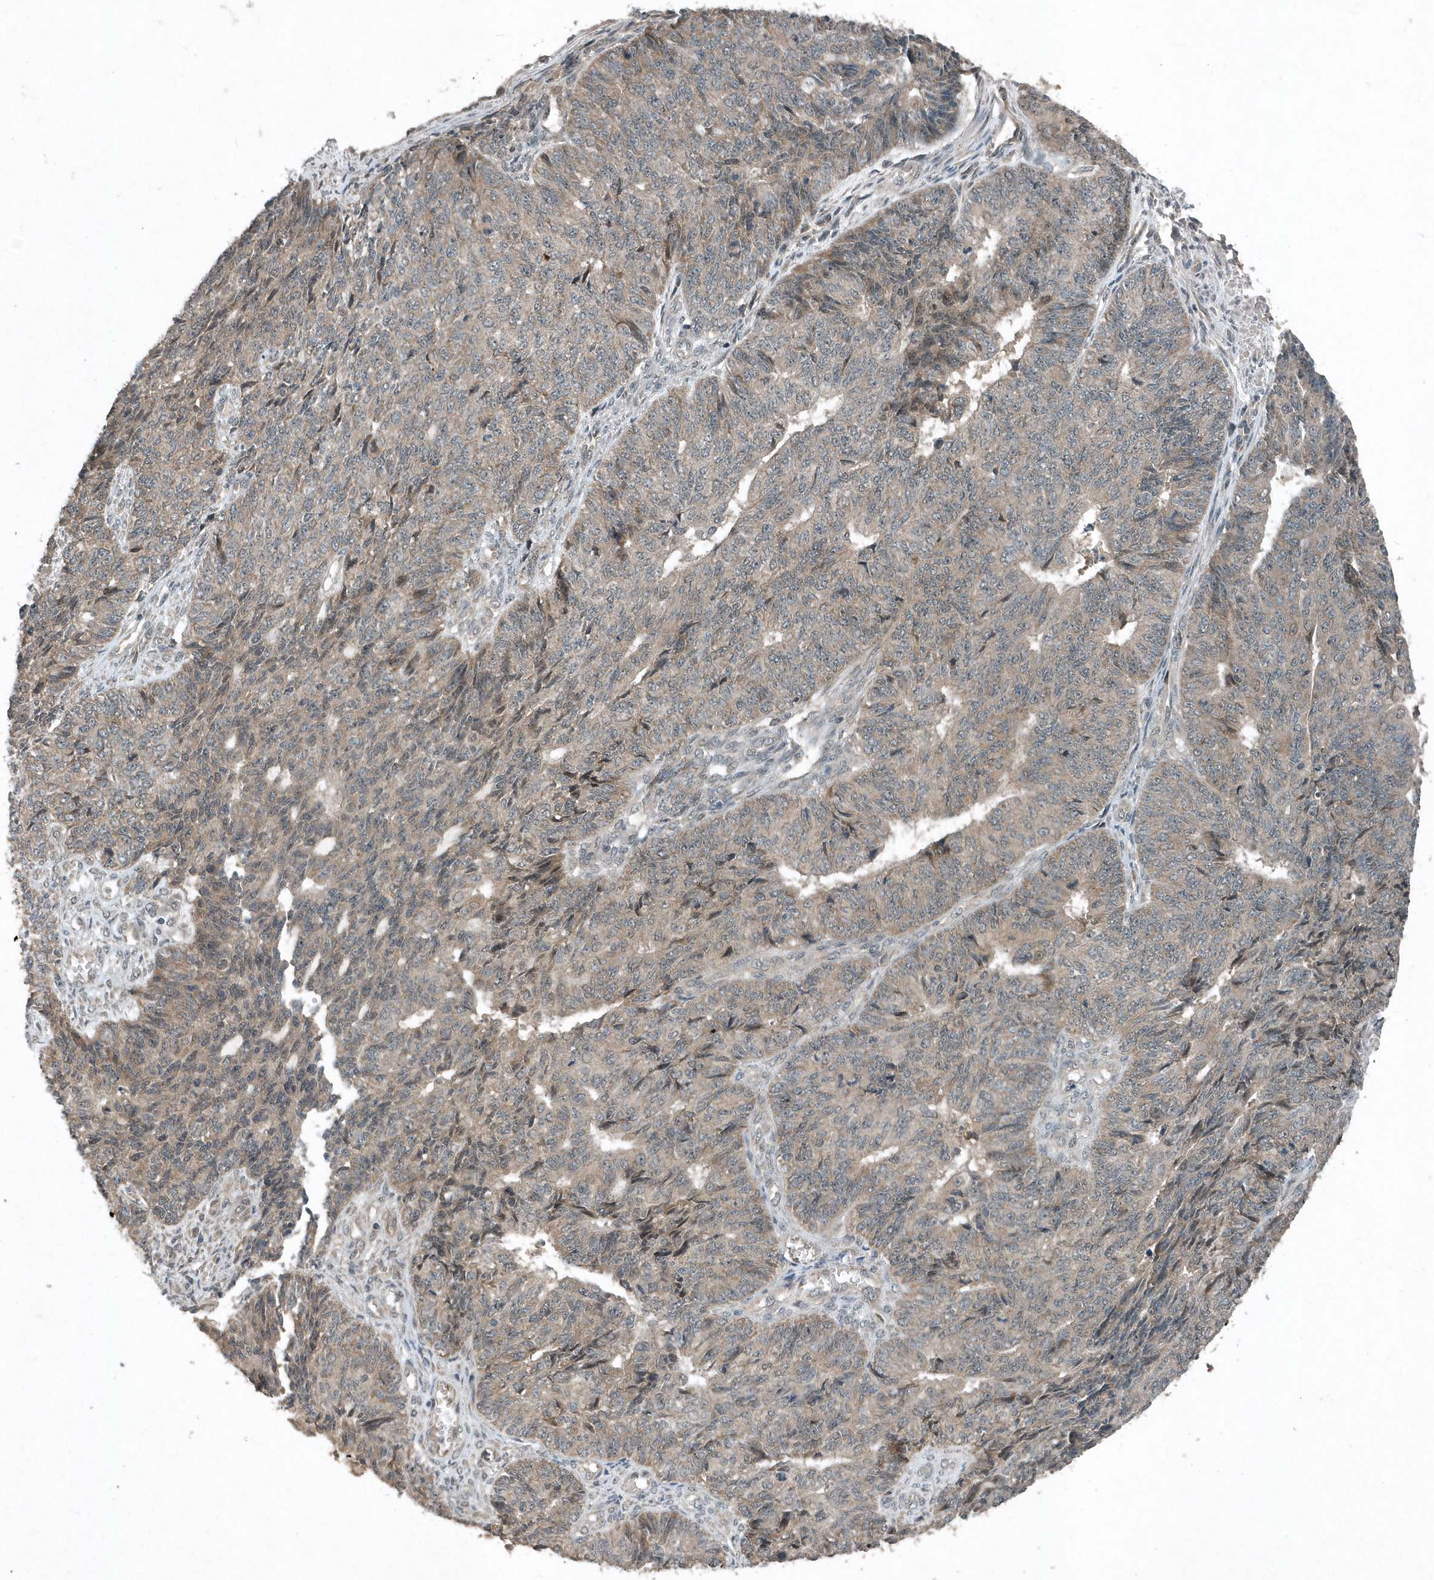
{"staining": {"intensity": "negative", "quantity": "none", "location": "none"}, "tissue": "endometrial cancer", "cell_type": "Tumor cells", "image_type": "cancer", "snomed": [{"axis": "morphology", "description": "Adenocarcinoma, NOS"}, {"axis": "topography", "description": "Endometrium"}], "caption": "A high-resolution image shows IHC staining of endometrial cancer (adenocarcinoma), which reveals no significant staining in tumor cells. The staining is performed using DAB brown chromogen with nuclei counter-stained in using hematoxylin.", "gene": "SCFD2", "patient": {"sex": "female", "age": 32}}